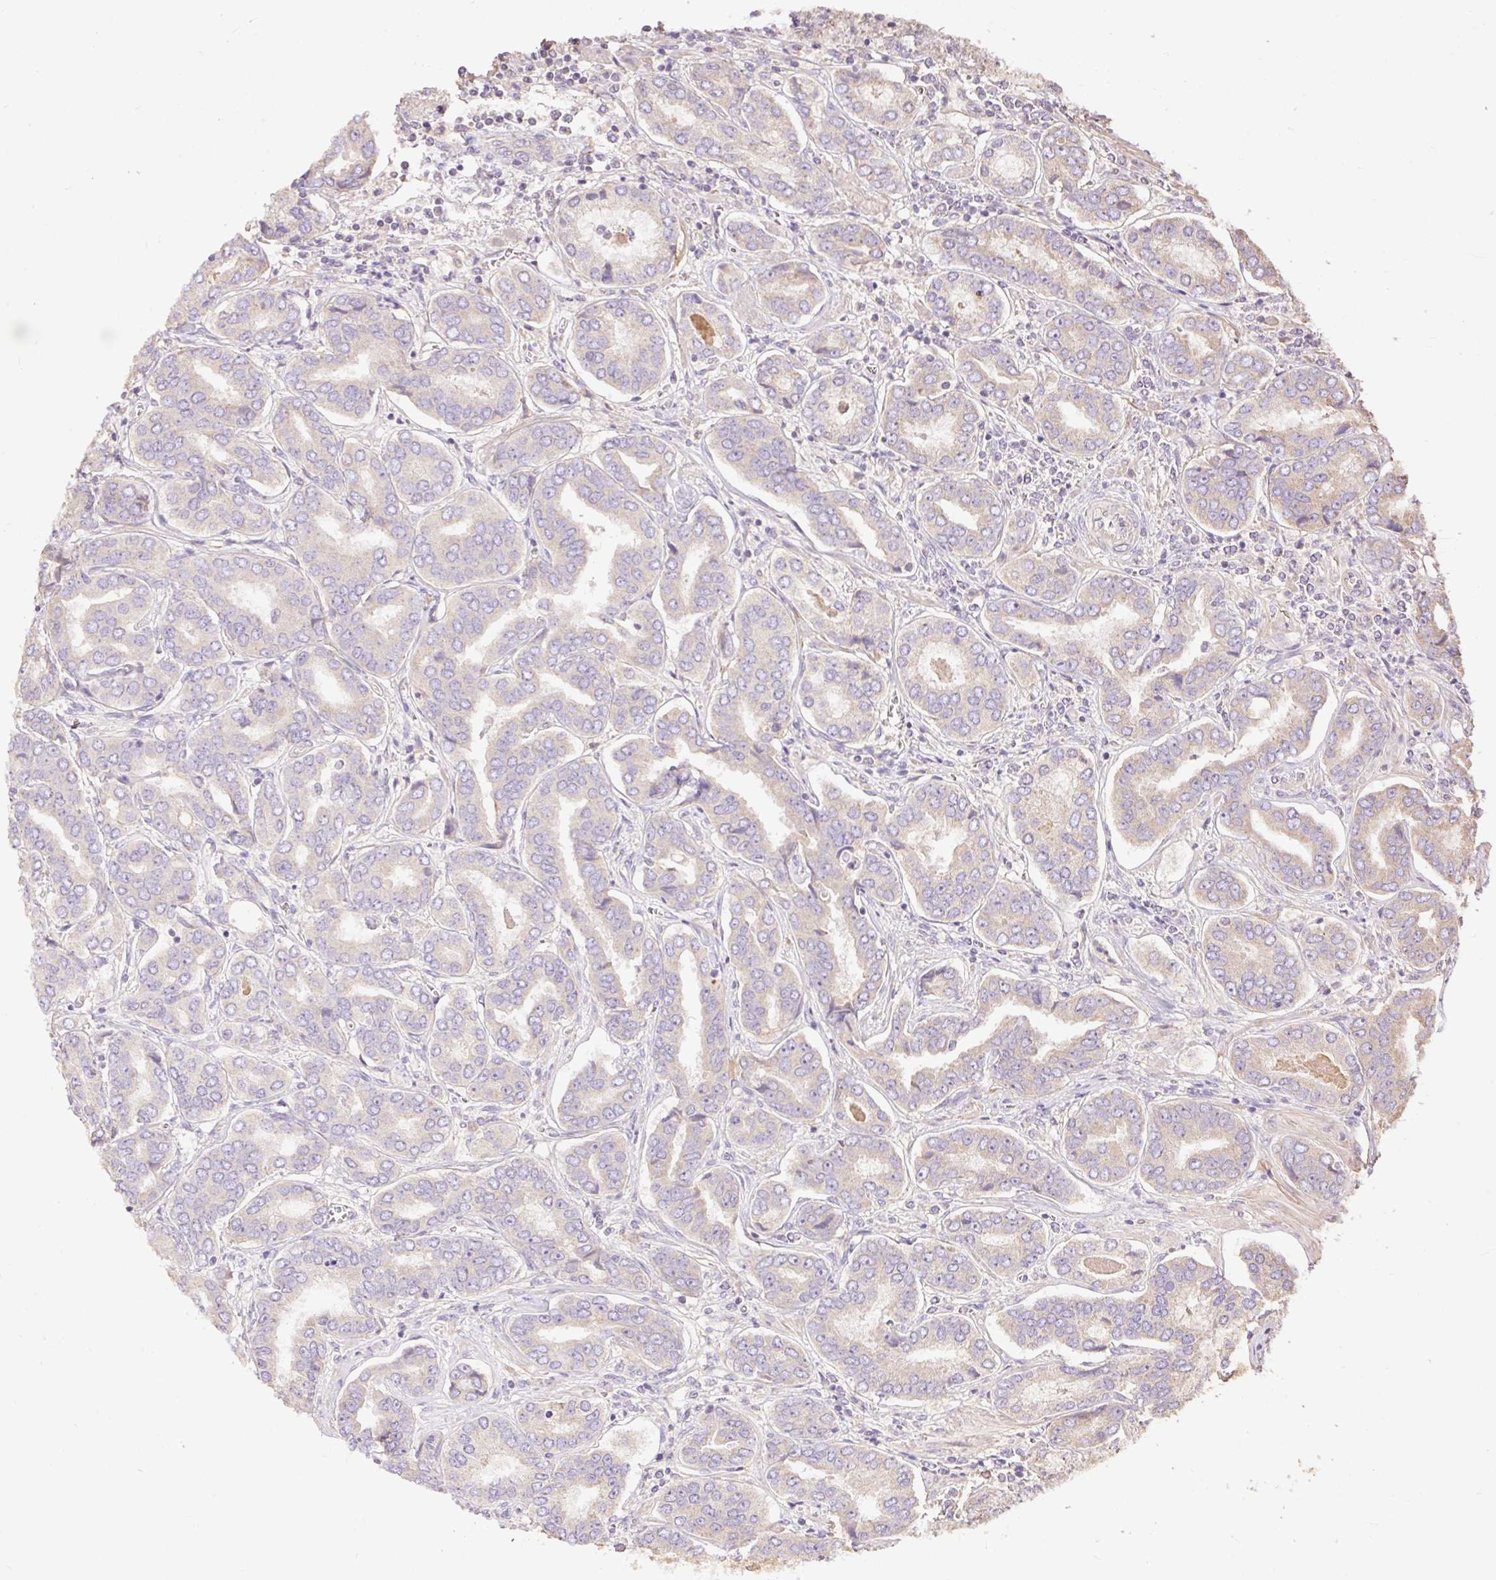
{"staining": {"intensity": "weak", "quantity": "<25%", "location": "cytoplasmic/membranous"}, "tissue": "prostate cancer", "cell_type": "Tumor cells", "image_type": "cancer", "snomed": [{"axis": "morphology", "description": "Adenocarcinoma, High grade"}, {"axis": "topography", "description": "Prostate"}], "caption": "Immunohistochemistry image of neoplastic tissue: prostate high-grade adenocarcinoma stained with DAB (3,3'-diaminobenzidine) displays no significant protein expression in tumor cells.", "gene": "DESI1", "patient": {"sex": "male", "age": 72}}